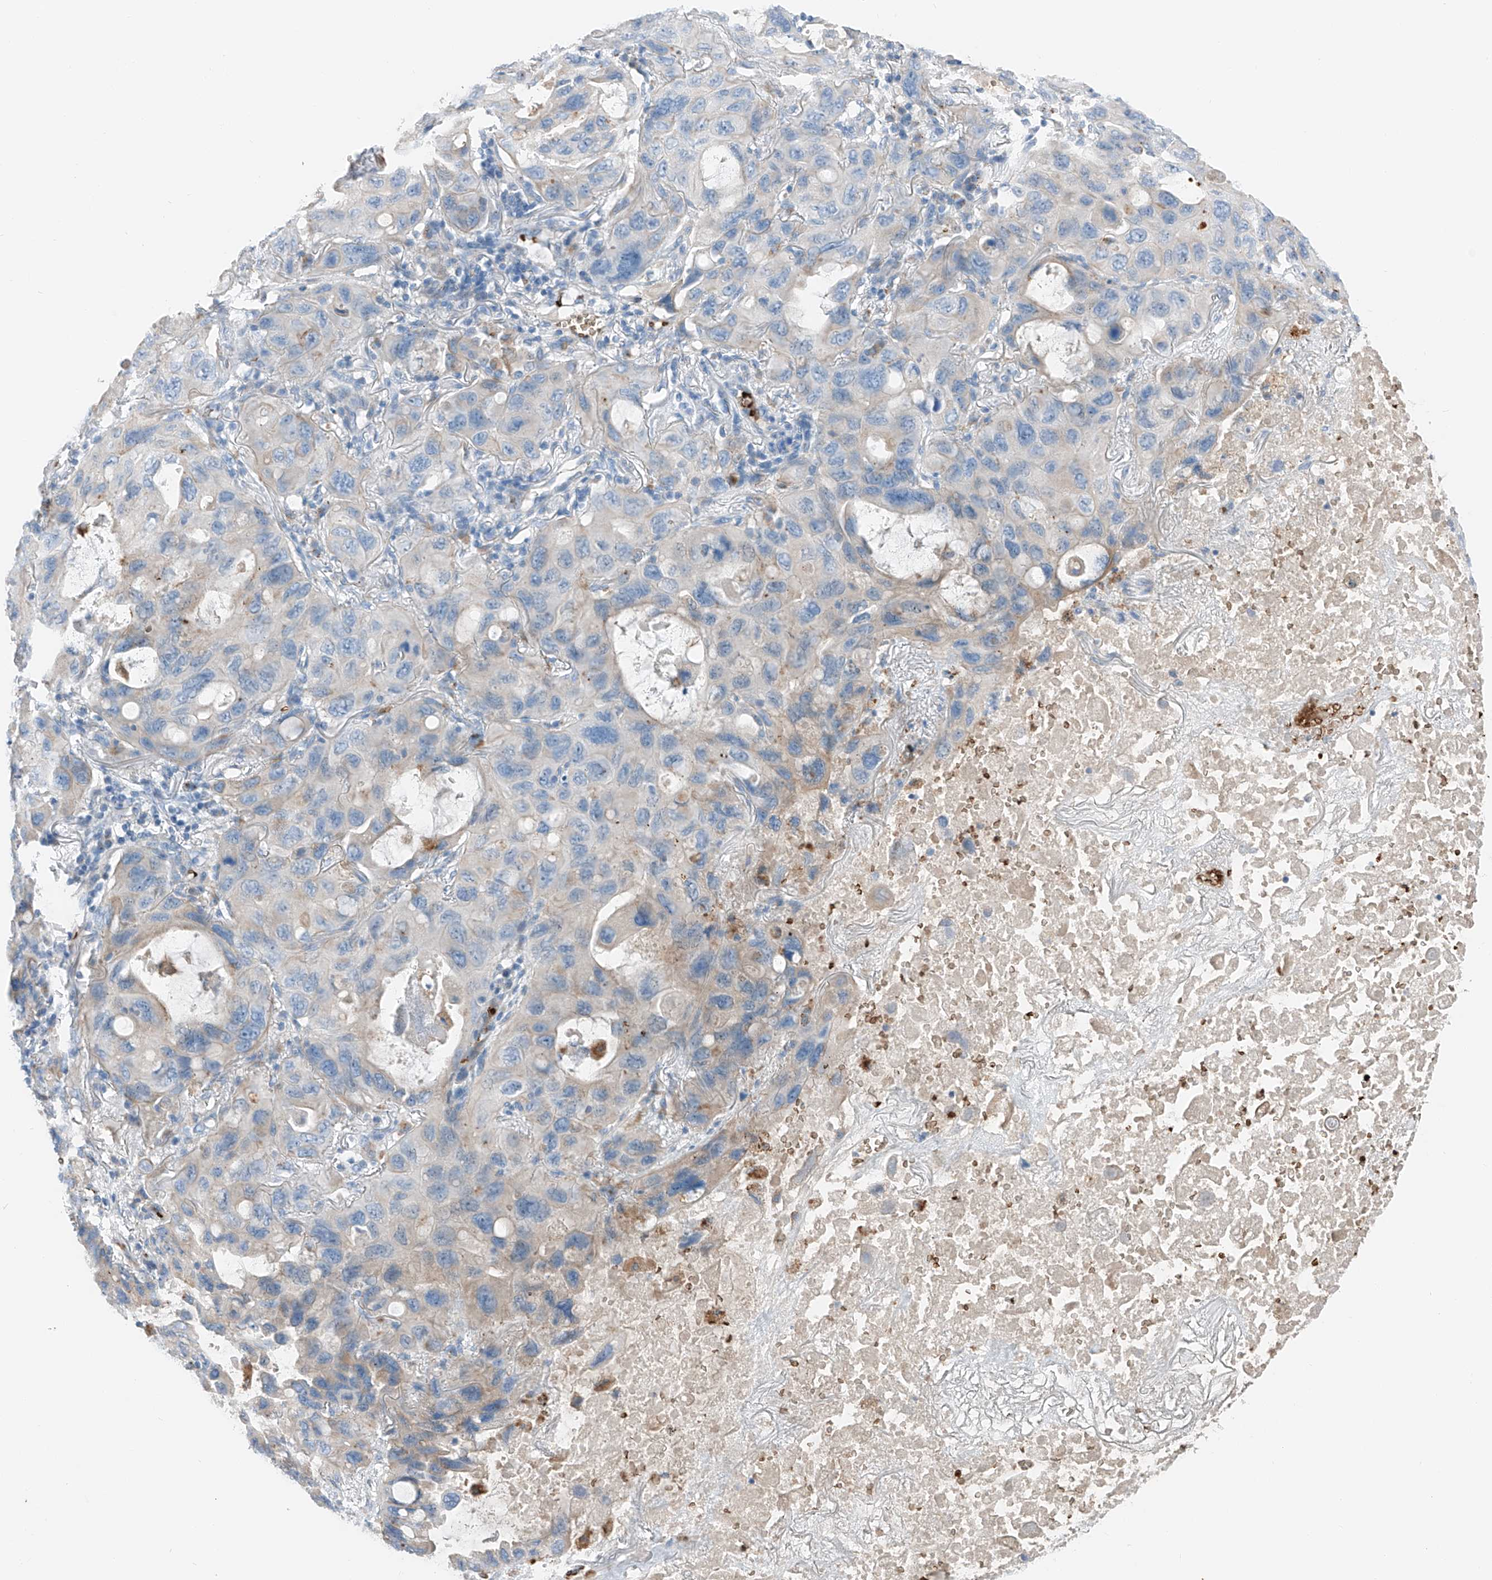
{"staining": {"intensity": "weak", "quantity": "<25%", "location": "cytoplasmic/membranous"}, "tissue": "lung cancer", "cell_type": "Tumor cells", "image_type": "cancer", "snomed": [{"axis": "morphology", "description": "Squamous cell carcinoma, NOS"}, {"axis": "topography", "description": "Lung"}], "caption": "Image shows no significant protein positivity in tumor cells of lung cancer.", "gene": "PRSS23", "patient": {"sex": "female", "age": 73}}